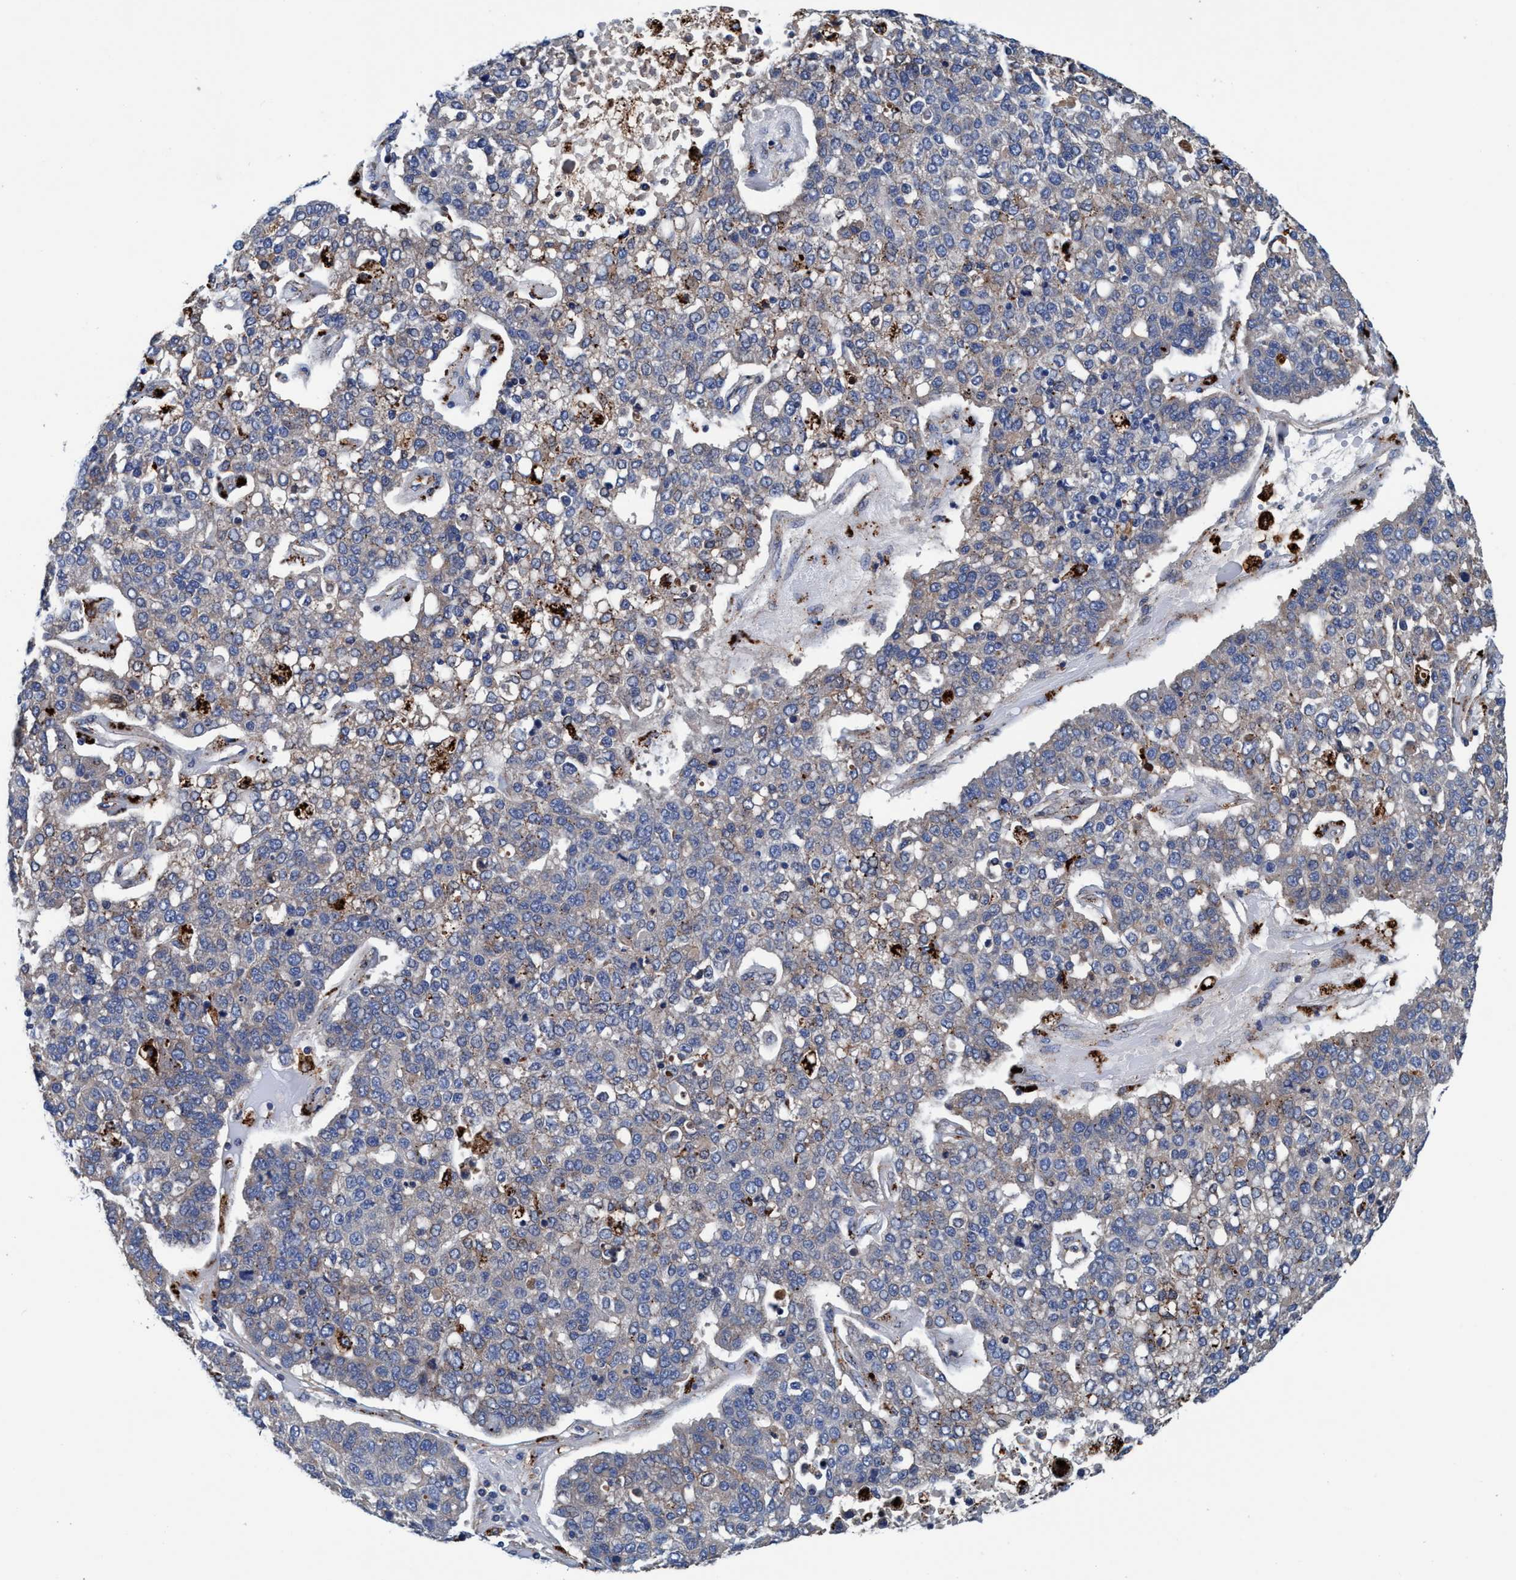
{"staining": {"intensity": "negative", "quantity": "none", "location": "none"}, "tissue": "pancreatic cancer", "cell_type": "Tumor cells", "image_type": "cancer", "snomed": [{"axis": "morphology", "description": "Adenocarcinoma, NOS"}, {"axis": "topography", "description": "Pancreas"}], "caption": "Human adenocarcinoma (pancreatic) stained for a protein using immunohistochemistry (IHC) demonstrates no expression in tumor cells.", "gene": "ENDOG", "patient": {"sex": "female", "age": 61}}